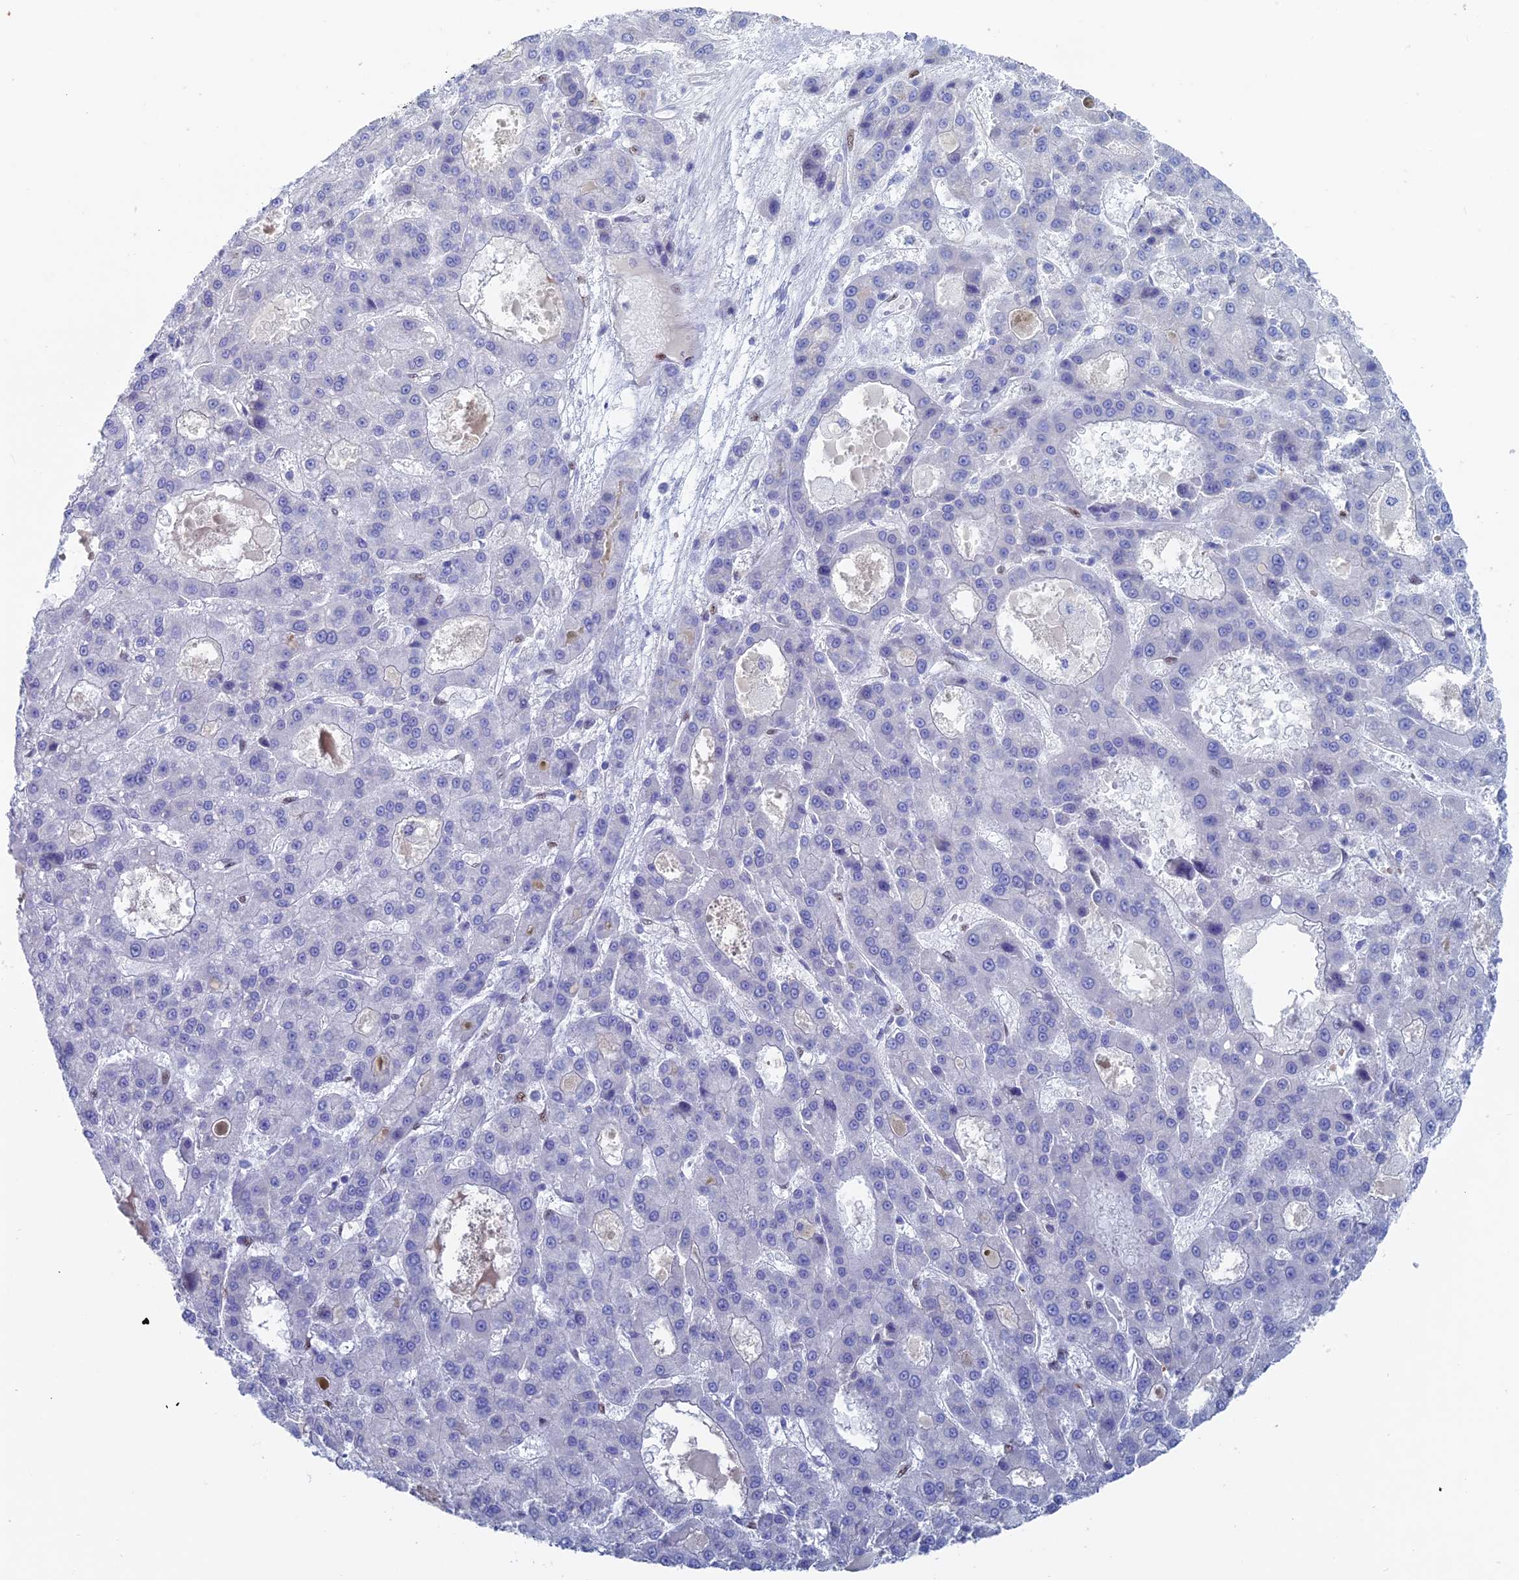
{"staining": {"intensity": "negative", "quantity": "none", "location": "none"}, "tissue": "liver cancer", "cell_type": "Tumor cells", "image_type": "cancer", "snomed": [{"axis": "morphology", "description": "Carcinoma, Hepatocellular, NOS"}, {"axis": "topography", "description": "Liver"}], "caption": "Immunohistochemistry (IHC) photomicrograph of human liver cancer (hepatocellular carcinoma) stained for a protein (brown), which displays no positivity in tumor cells.", "gene": "NOL4L", "patient": {"sex": "male", "age": 70}}